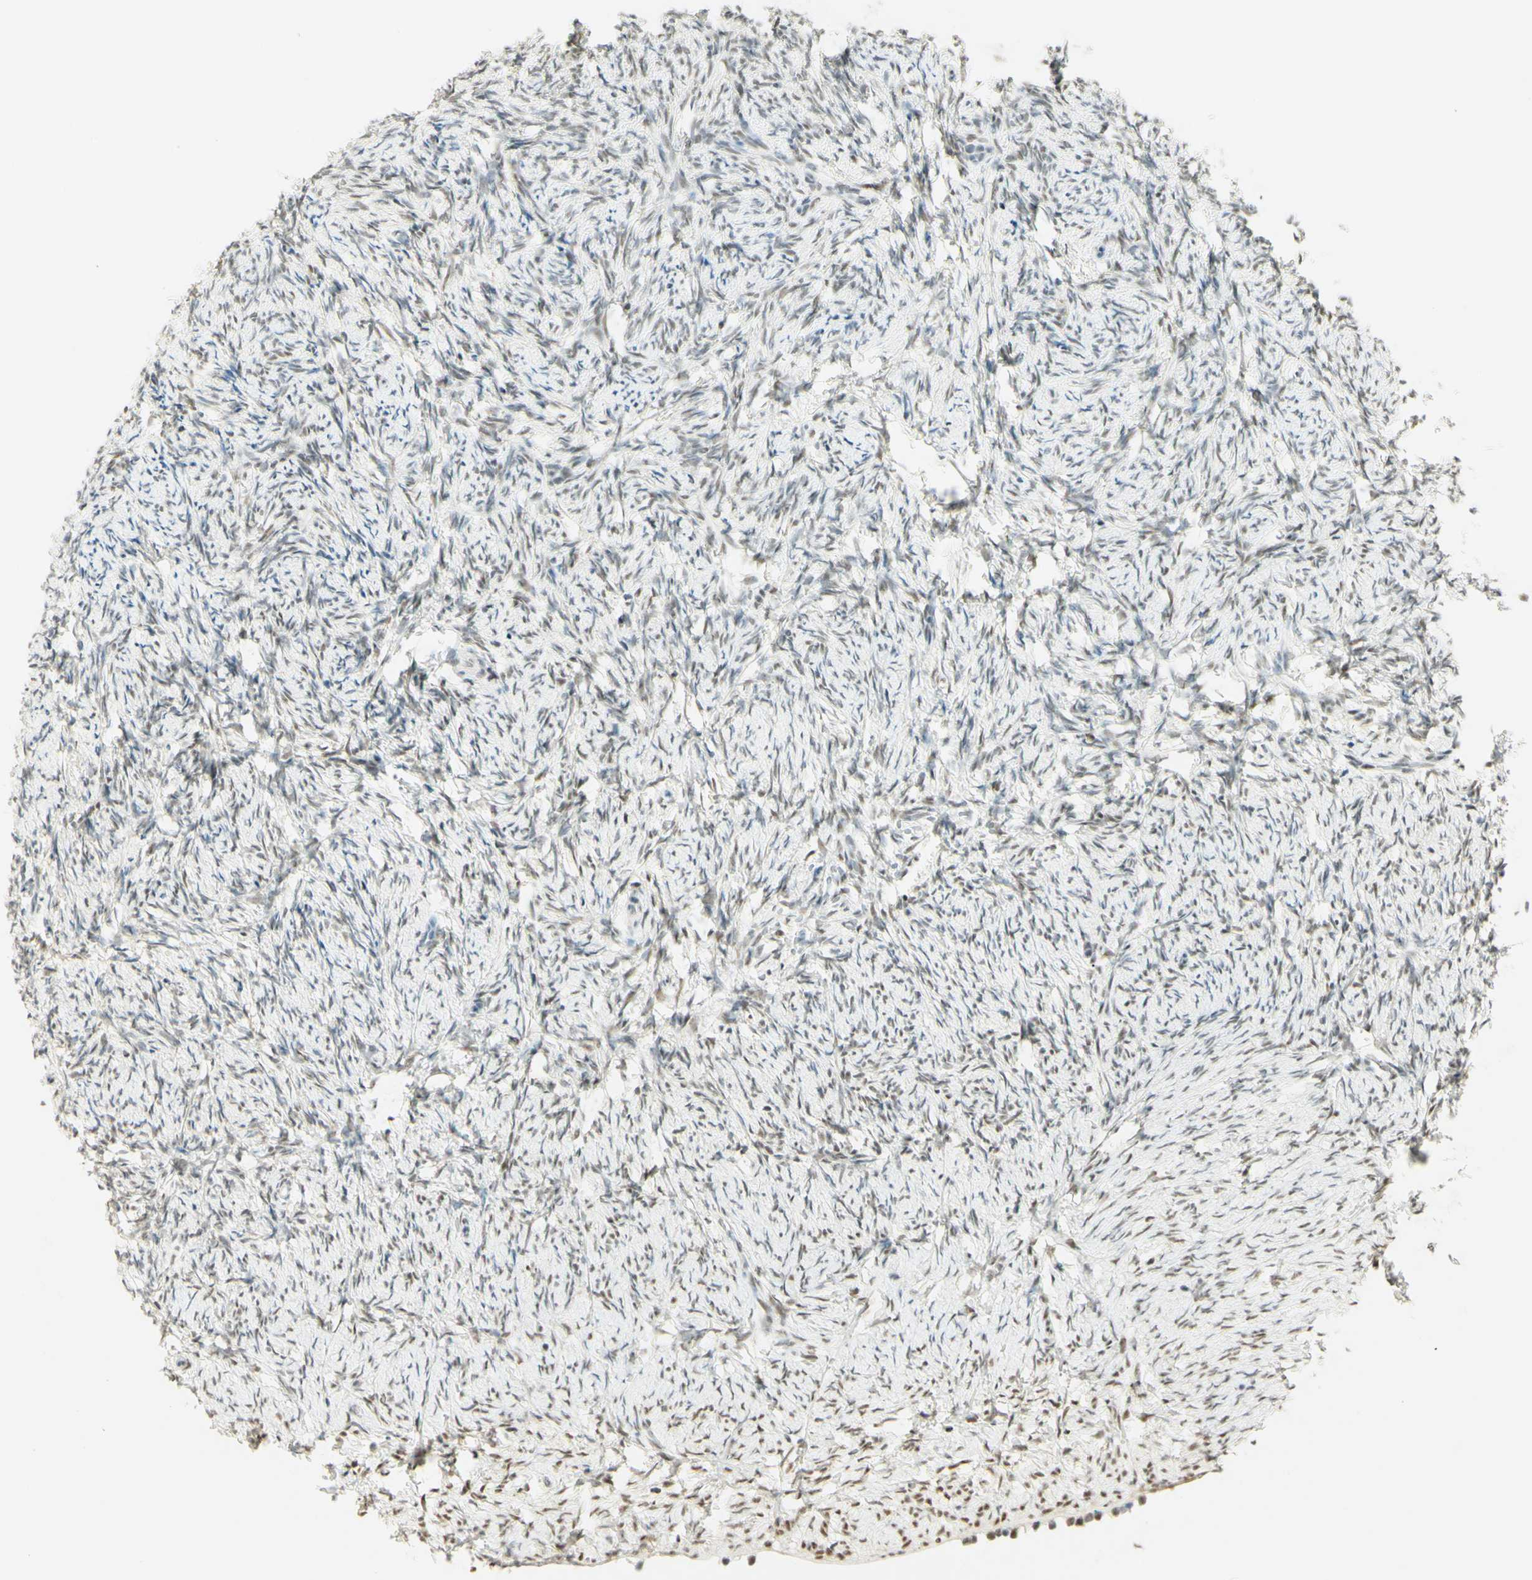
{"staining": {"intensity": "moderate", "quantity": ">75%", "location": "nuclear"}, "tissue": "ovary", "cell_type": "Follicle cells", "image_type": "normal", "snomed": [{"axis": "morphology", "description": "Normal tissue, NOS"}, {"axis": "topography", "description": "Ovary"}], "caption": "Immunohistochemistry (DAB) staining of unremarkable human ovary displays moderate nuclear protein positivity in about >75% of follicle cells. The protein is stained brown, and the nuclei are stained in blue (DAB IHC with brightfield microscopy, high magnification).", "gene": "PMS2", "patient": {"sex": "female", "age": 60}}